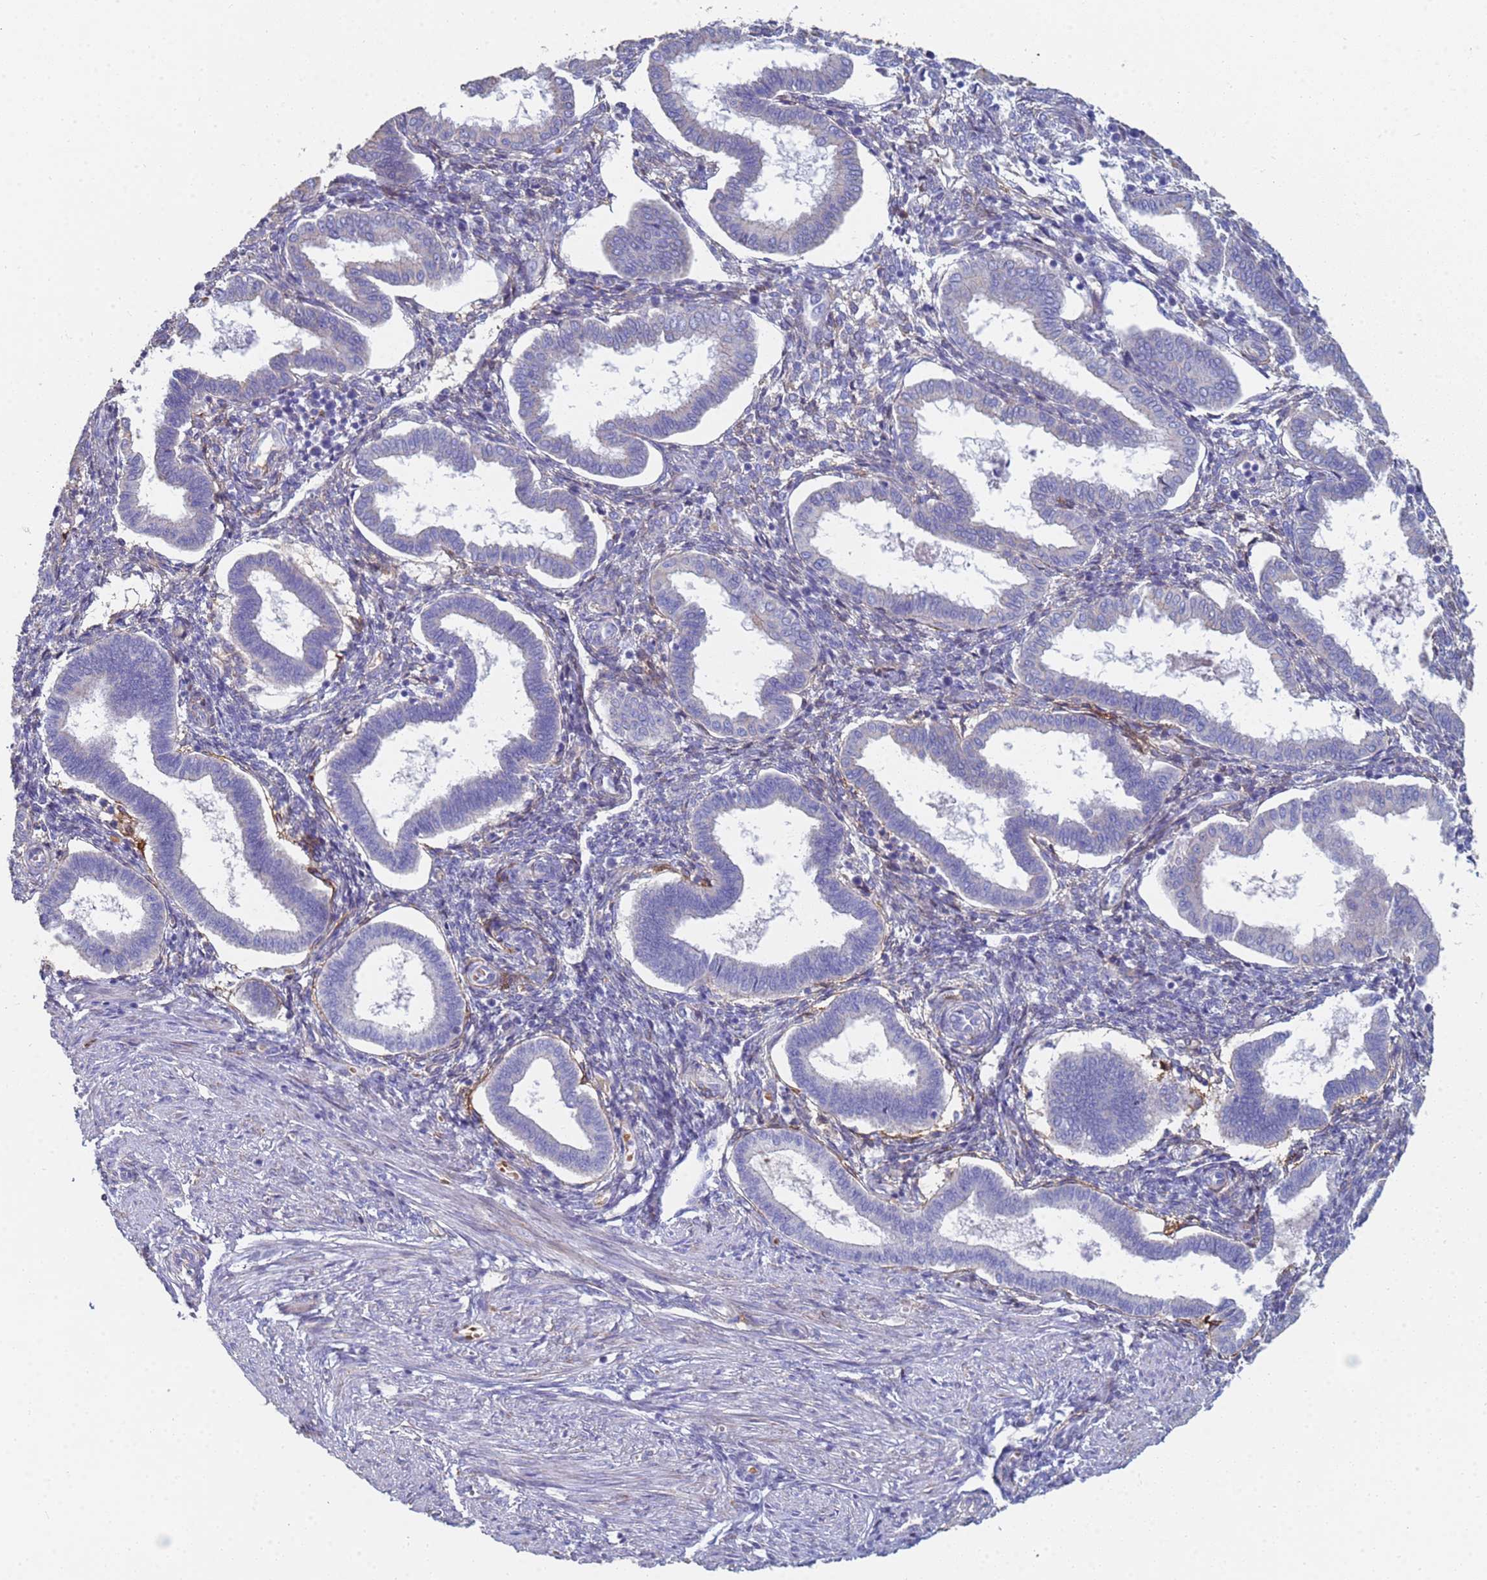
{"staining": {"intensity": "negative", "quantity": "none", "location": "none"}, "tissue": "endometrium", "cell_type": "Cells in endometrial stroma", "image_type": "normal", "snomed": [{"axis": "morphology", "description": "Normal tissue, NOS"}, {"axis": "topography", "description": "Endometrium"}], "caption": "A high-resolution histopathology image shows immunohistochemistry (IHC) staining of benign endometrium, which demonstrates no significant expression in cells in endometrial stroma.", "gene": "ABCA8", "patient": {"sex": "female", "age": 24}}